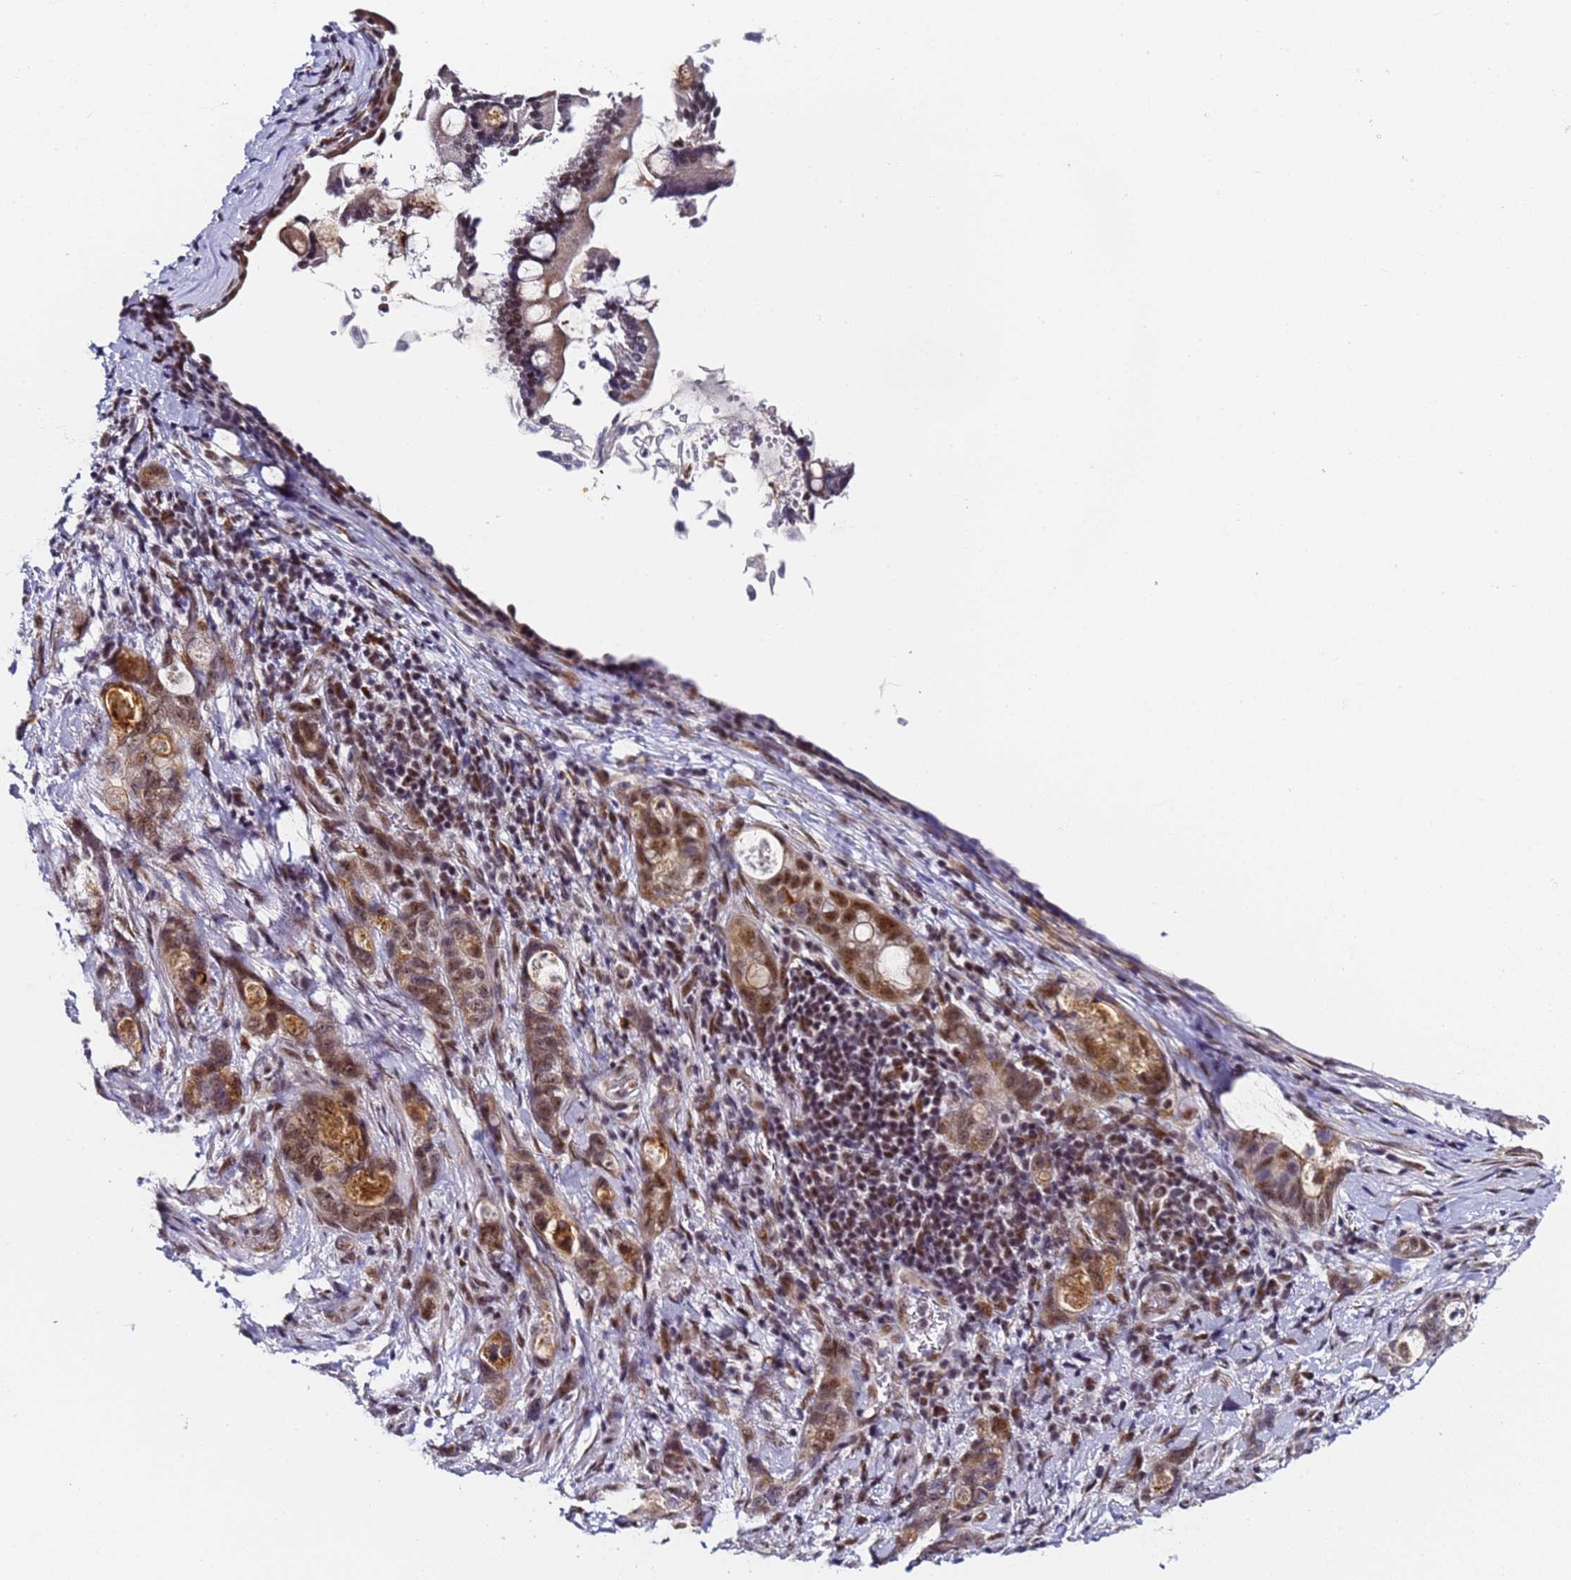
{"staining": {"intensity": "moderate", "quantity": ">75%", "location": "cytoplasmic/membranous,nuclear"}, "tissue": "stomach cancer", "cell_type": "Tumor cells", "image_type": "cancer", "snomed": [{"axis": "morphology", "description": "Normal tissue, NOS"}, {"axis": "morphology", "description": "Adenocarcinoma, NOS"}, {"axis": "topography", "description": "Stomach"}], "caption": "There is medium levels of moderate cytoplasmic/membranous and nuclear expression in tumor cells of stomach cancer, as demonstrated by immunohistochemical staining (brown color).", "gene": "FNBP4", "patient": {"sex": "female", "age": 89}}